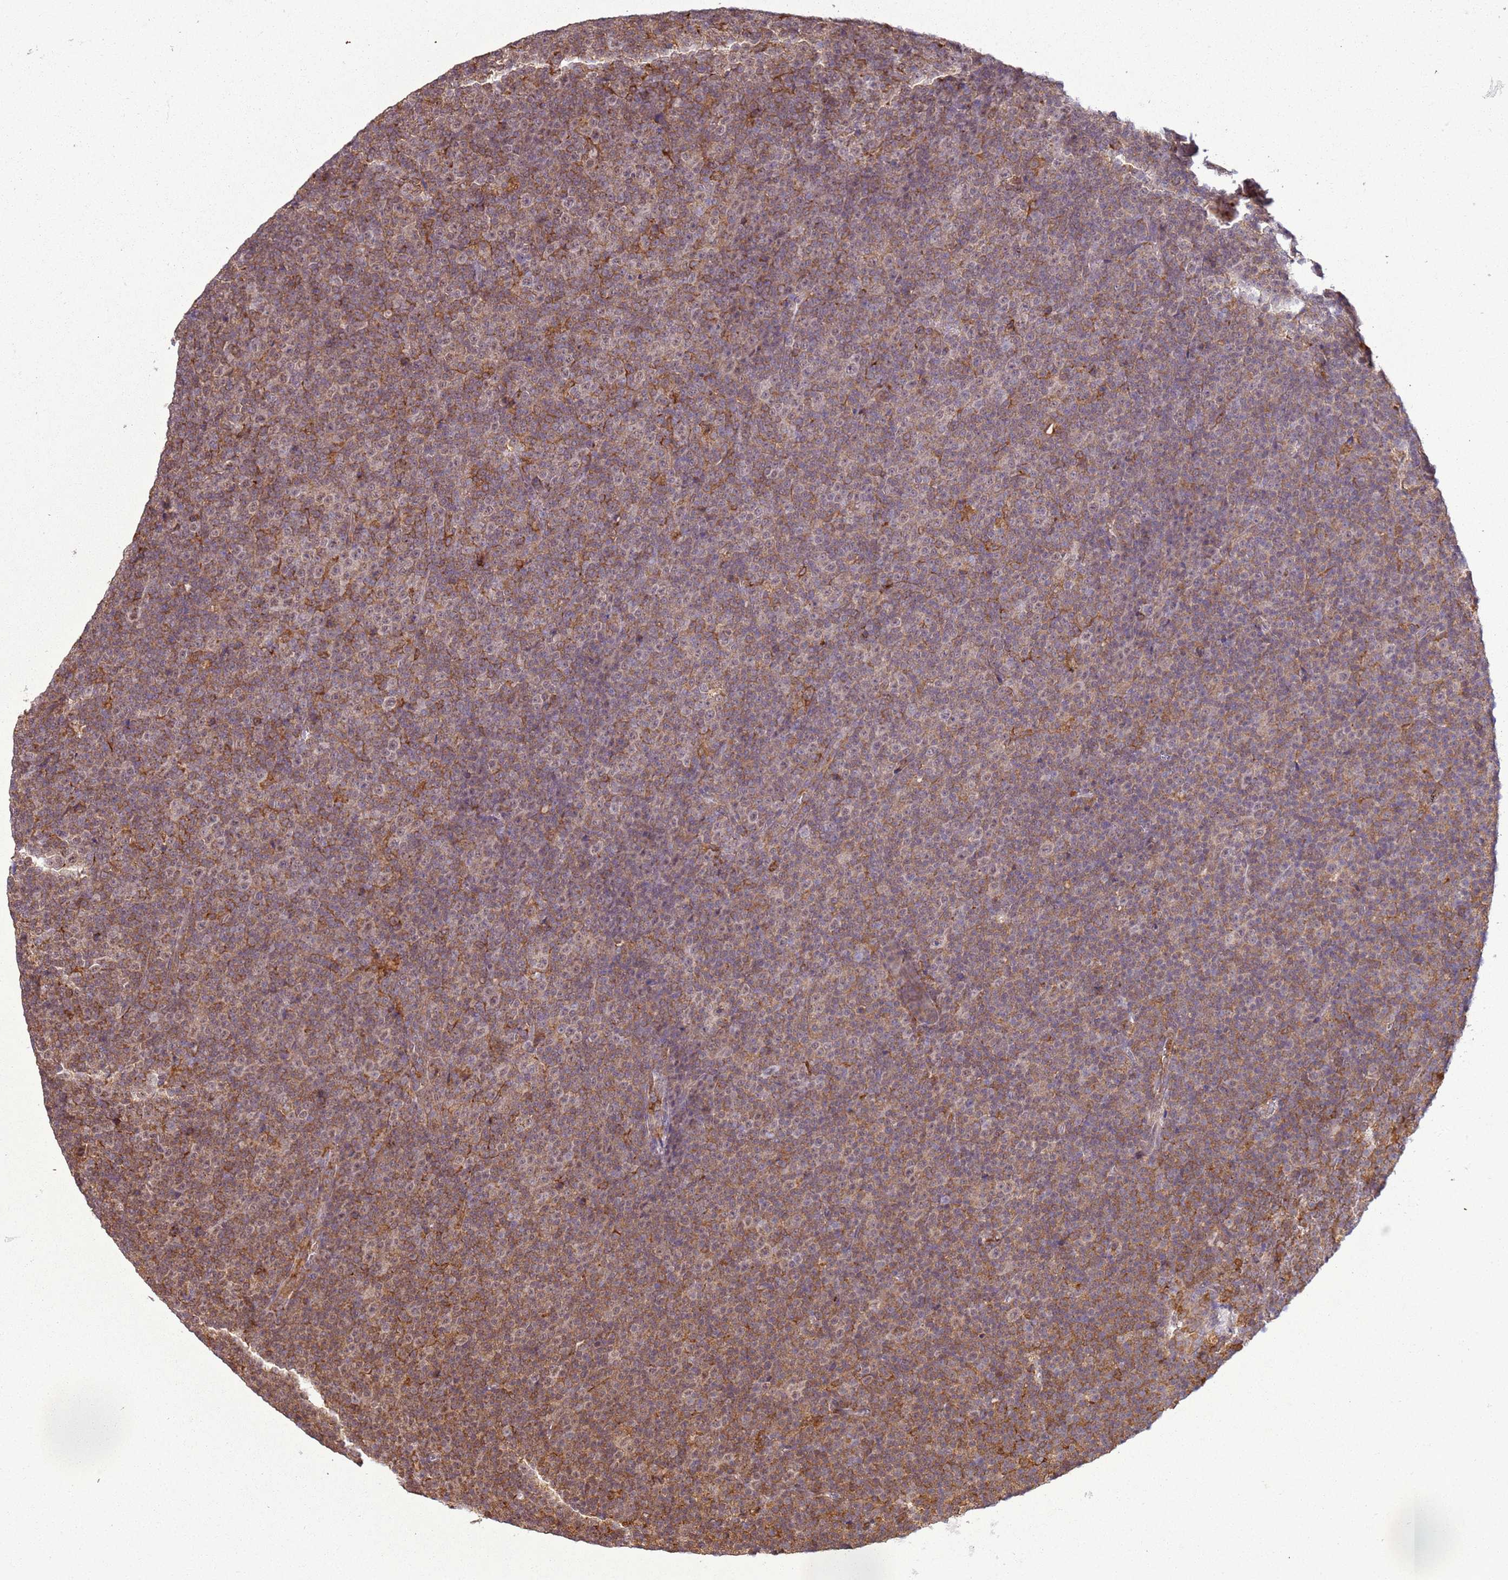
{"staining": {"intensity": "weak", "quantity": "25%-75%", "location": "cytoplasmic/membranous"}, "tissue": "lymphoma", "cell_type": "Tumor cells", "image_type": "cancer", "snomed": [{"axis": "morphology", "description": "Malignant lymphoma, non-Hodgkin's type, Low grade"}, {"axis": "topography", "description": "Lymph node"}], "caption": "Malignant lymphoma, non-Hodgkin's type (low-grade) stained for a protein (brown) demonstrates weak cytoplasmic/membranous positive staining in approximately 25%-75% of tumor cells.", "gene": "GABRE", "patient": {"sex": "female", "age": 67}}